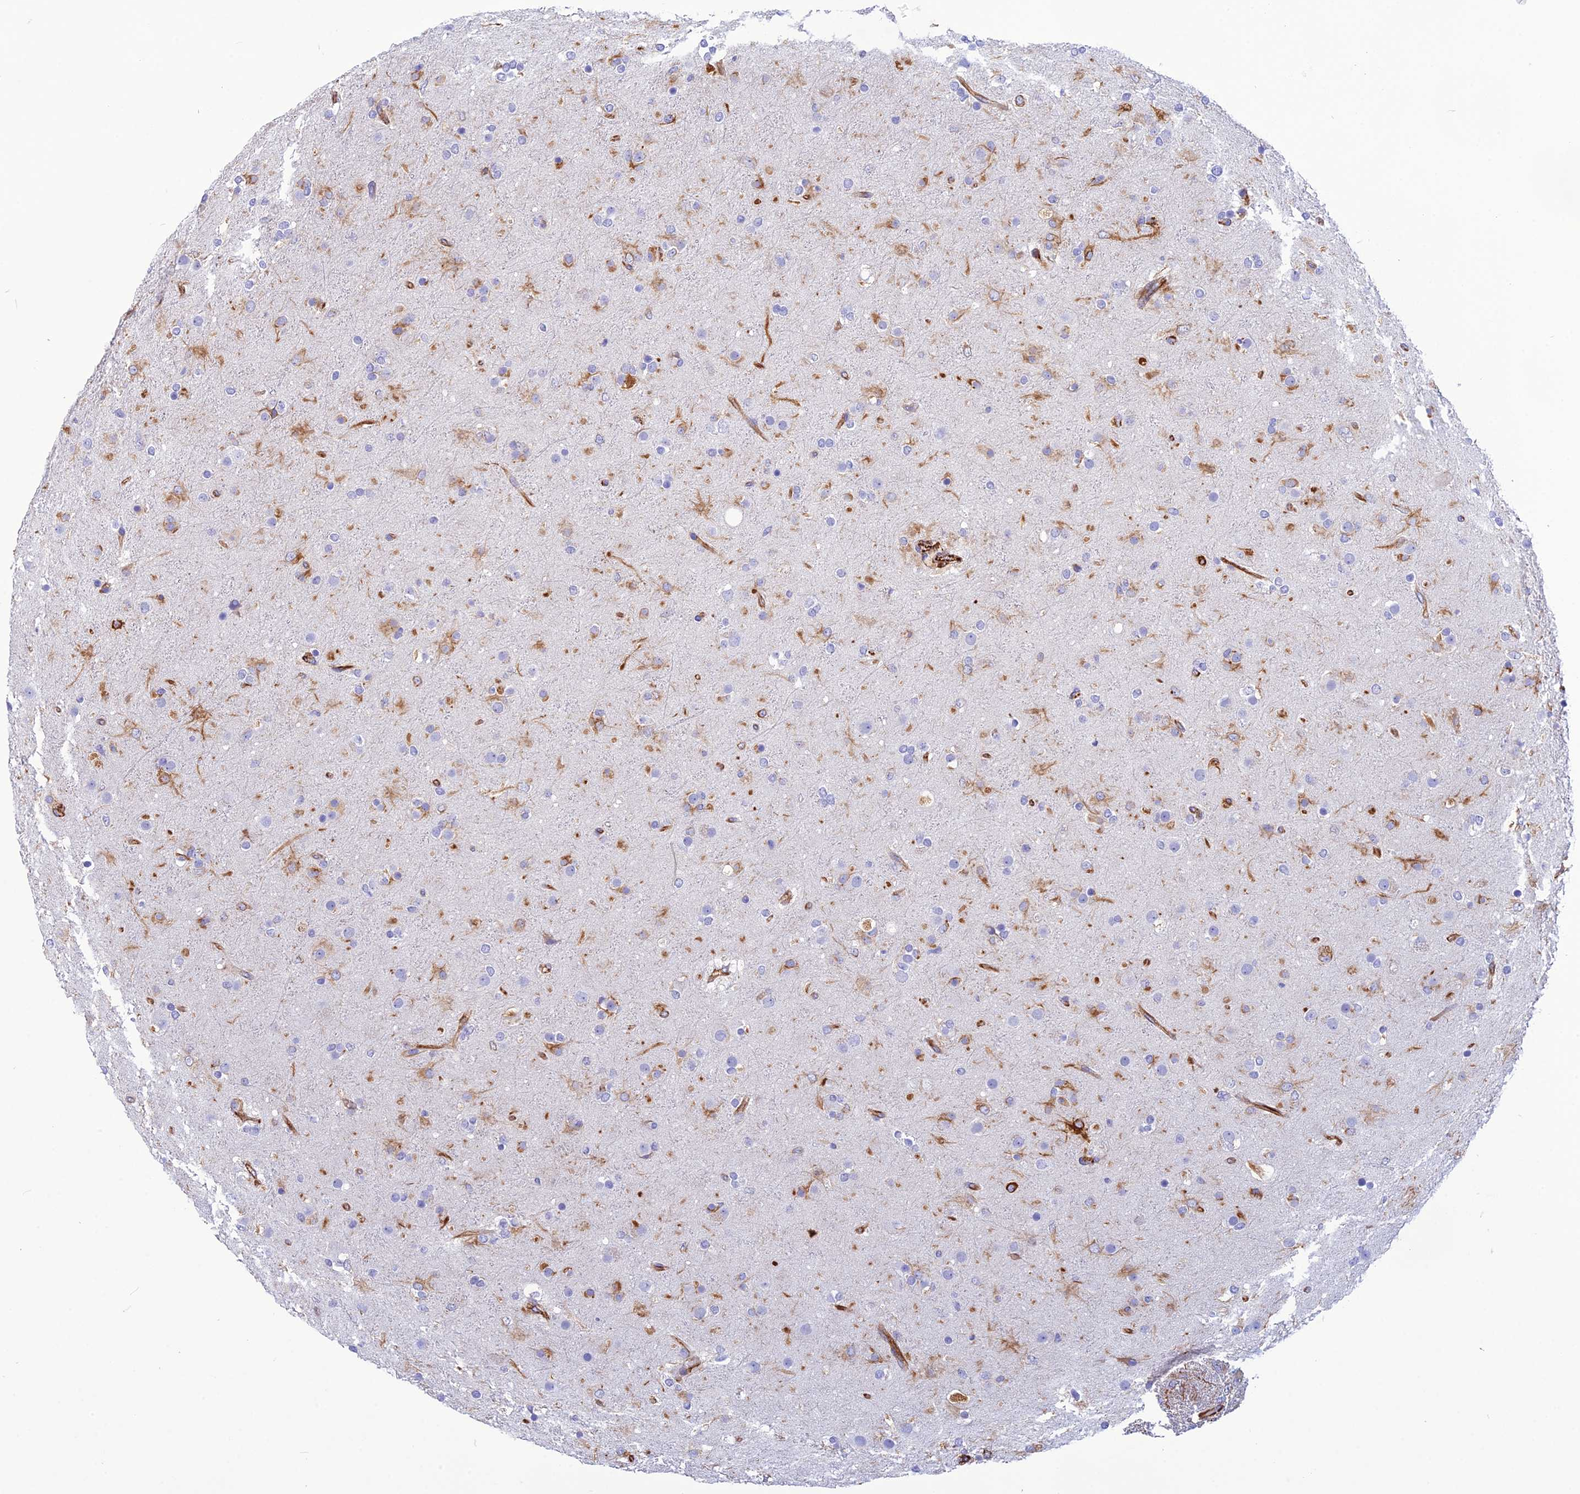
{"staining": {"intensity": "negative", "quantity": "none", "location": "none"}, "tissue": "glioma", "cell_type": "Tumor cells", "image_type": "cancer", "snomed": [{"axis": "morphology", "description": "Glioma, malignant, Low grade"}, {"axis": "topography", "description": "Brain"}], "caption": "This is an immunohistochemistry (IHC) photomicrograph of human glioma. There is no expression in tumor cells.", "gene": "FBXL20", "patient": {"sex": "male", "age": 65}}